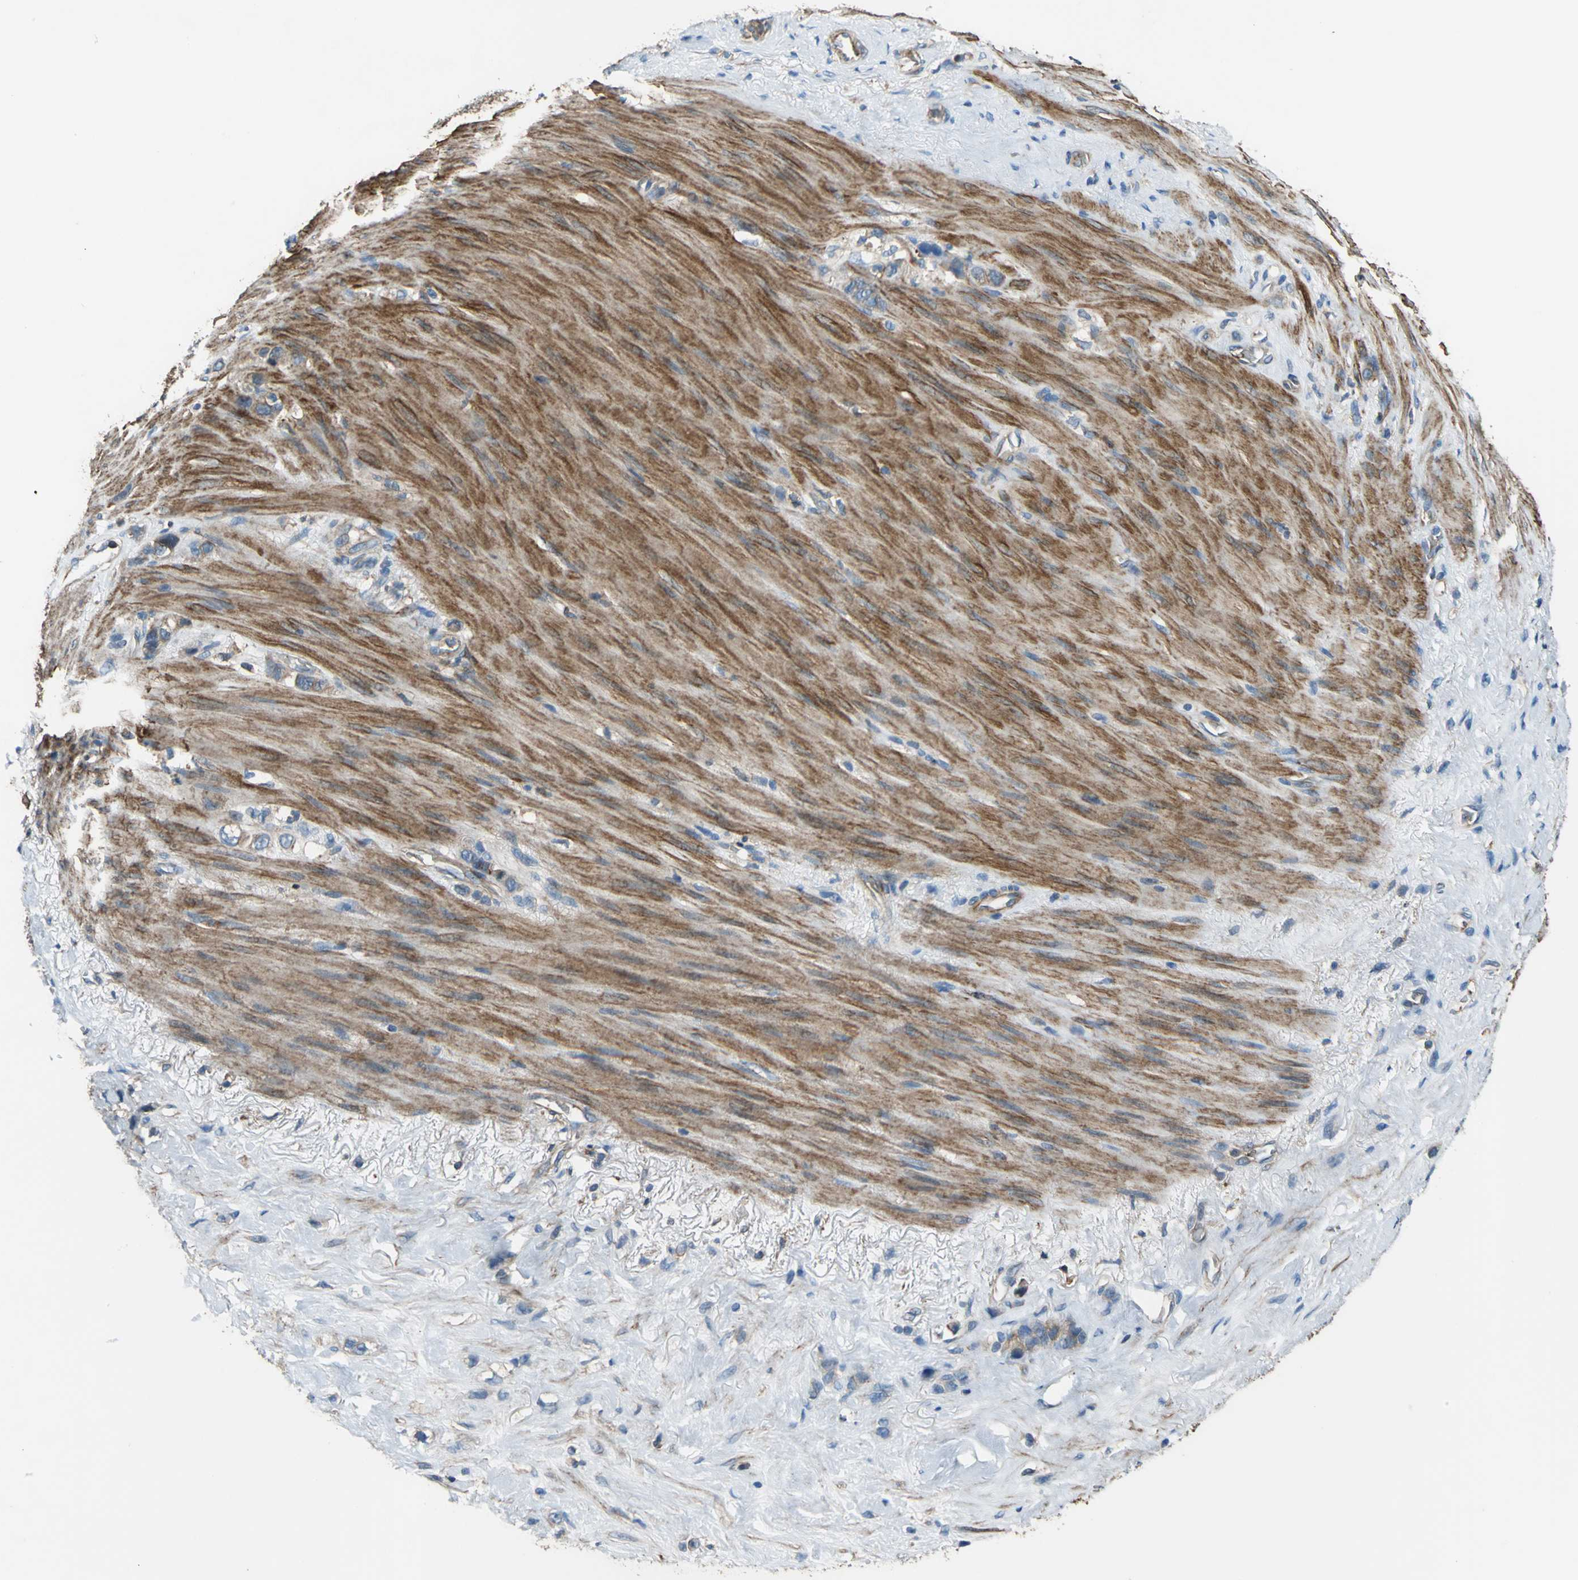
{"staining": {"intensity": "moderate", "quantity": ">75%", "location": "cytoplasmic/membranous"}, "tissue": "stomach cancer", "cell_type": "Tumor cells", "image_type": "cancer", "snomed": [{"axis": "morphology", "description": "Normal tissue, NOS"}, {"axis": "morphology", "description": "Adenocarcinoma, NOS"}, {"axis": "morphology", "description": "Adenocarcinoma, High grade"}, {"axis": "topography", "description": "Stomach, upper"}, {"axis": "topography", "description": "Stomach"}], "caption": "Immunohistochemistry (DAB (3,3'-diaminobenzidine)) staining of stomach adenocarcinoma reveals moderate cytoplasmic/membranous protein staining in about >75% of tumor cells.", "gene": "PARVA", "patient": {"sex": "female", "age": 65}}